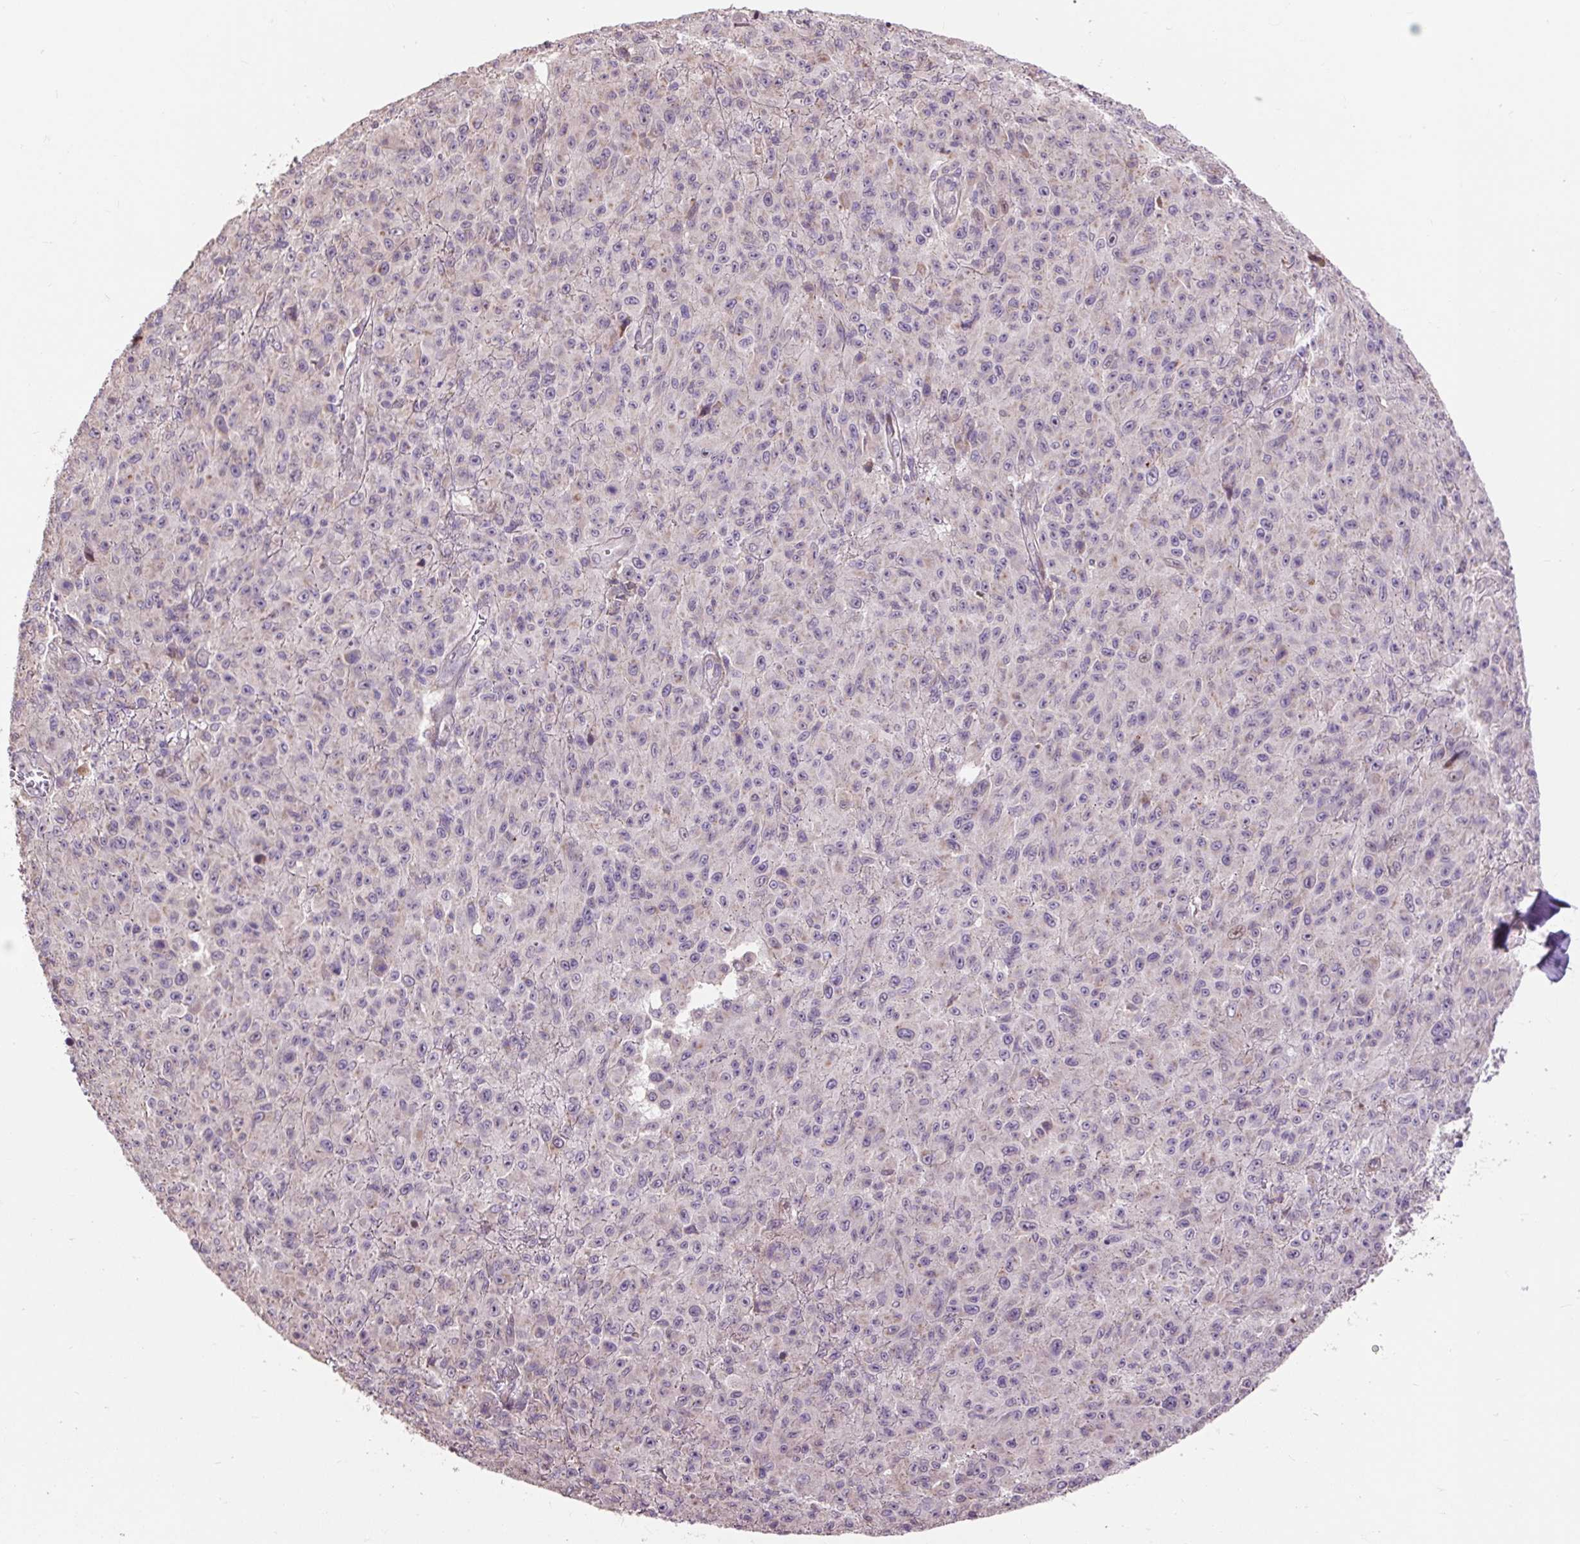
{"staining": {"intensity": "negative", "quantity": "none", "location": "none"}, "tissue": "melanoma", "cell_type": "Tumor cells", "image_type": "cancer", "snomed": [{"axis": "morphology", "description": "Malignant melanoma, NOS"}, {"axis": "topography", "description": "Skin"}], "caption": "DAB (3,3'-diaminobenzidine) immunohistochemical staining of human malignant melanoma shows no significant positivity in tumor cells.", "gene": "PRIMPOL", "patient": {"sex": "male", "age": 46}}